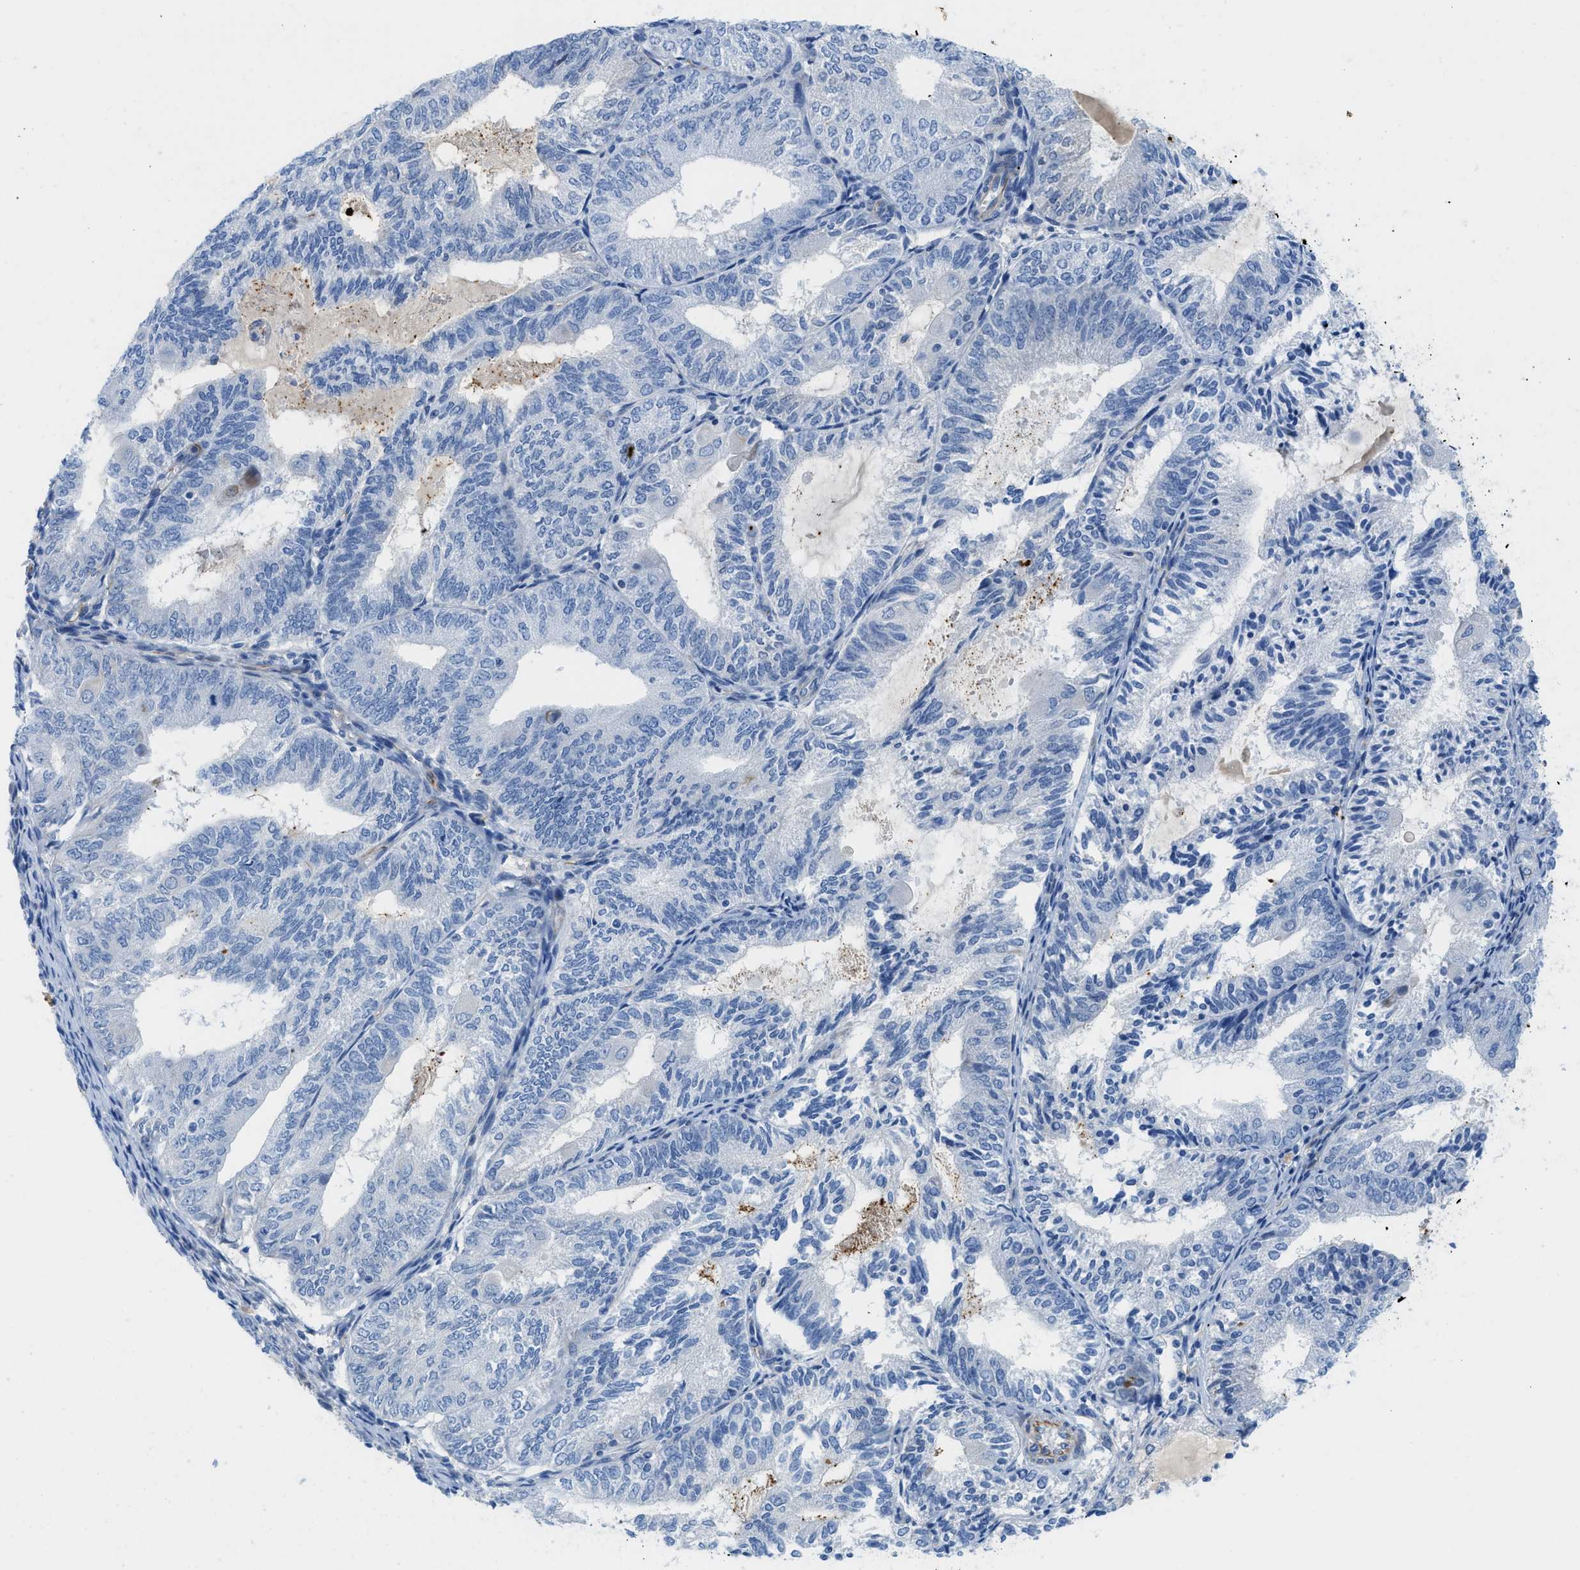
{"staining": {"intensity": "negative", "quantity": "none", "location": "none"}, "tissue": "endometrial cancer", "cell_type": "Tumor cells", "image_type": "cancer", "snomed": [{"axis": "morphology", "description": "Adenocarcinoma, NOS"}, {"axis": "topography", "description": "Endometrium"}], "caption": "Adenocarcinoma (endometrial) was stained to show a protein in brown. There is no significant staining in tumor cells.", "gene": "XCR1", "patient": {"sex": "female", "age": 81}}